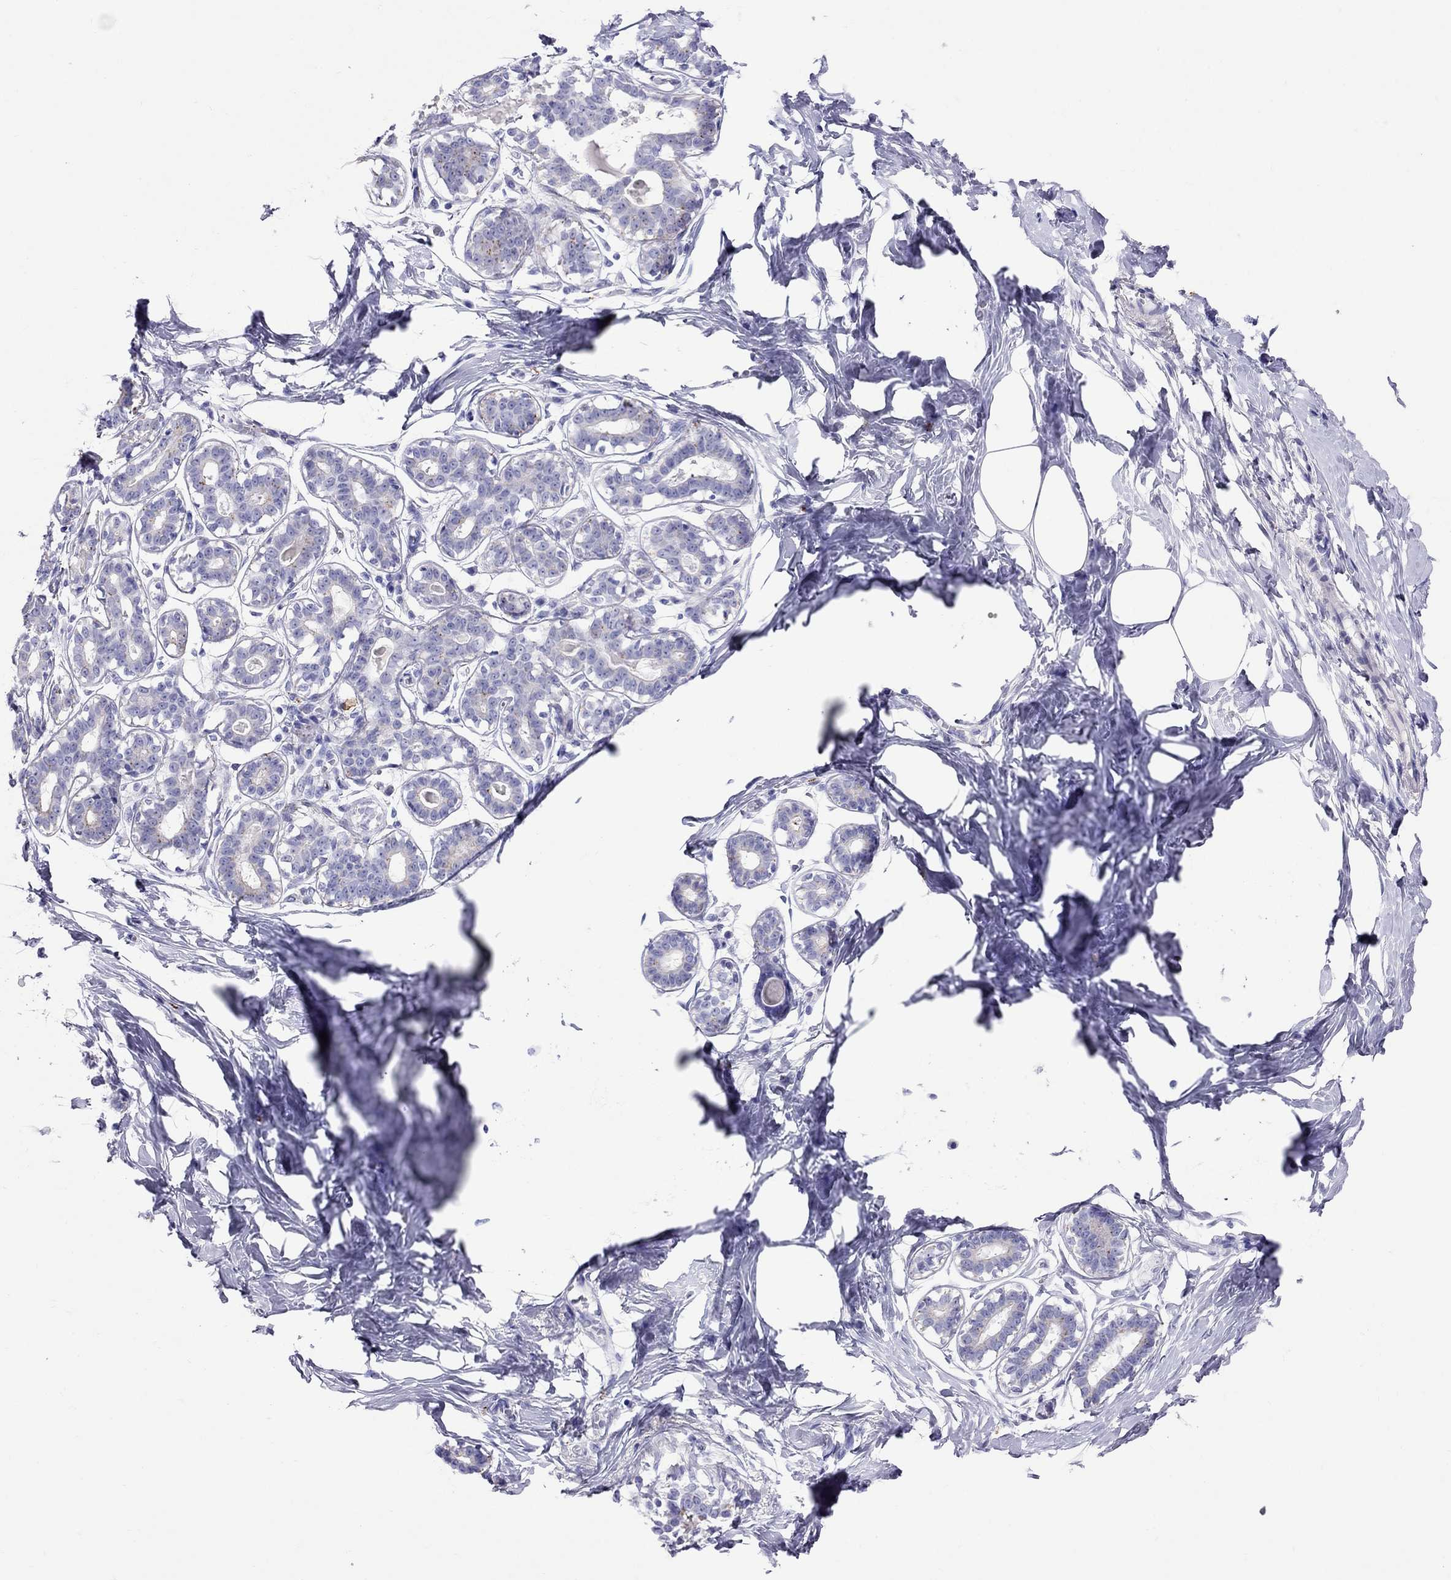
{"staining": {"intensity": "negative", "quantity": "none", "location": "none"}, "tissue": "breast", "cell_type": "Adipocytes", "image_type": "normal", "snomed": [{"axis": "morphology", "description": "Normal tissue, NOS"}, {"axis": "morphology", "description": "Lobular carcinoma, in situ"}, {"axis": "topography", "description": "Breast"}], "caption": "The micrograph displays no significant staining in adipocytes of breast.", "gene": "CLPSL2", "patient": {"sex": "female", "age": 35}}